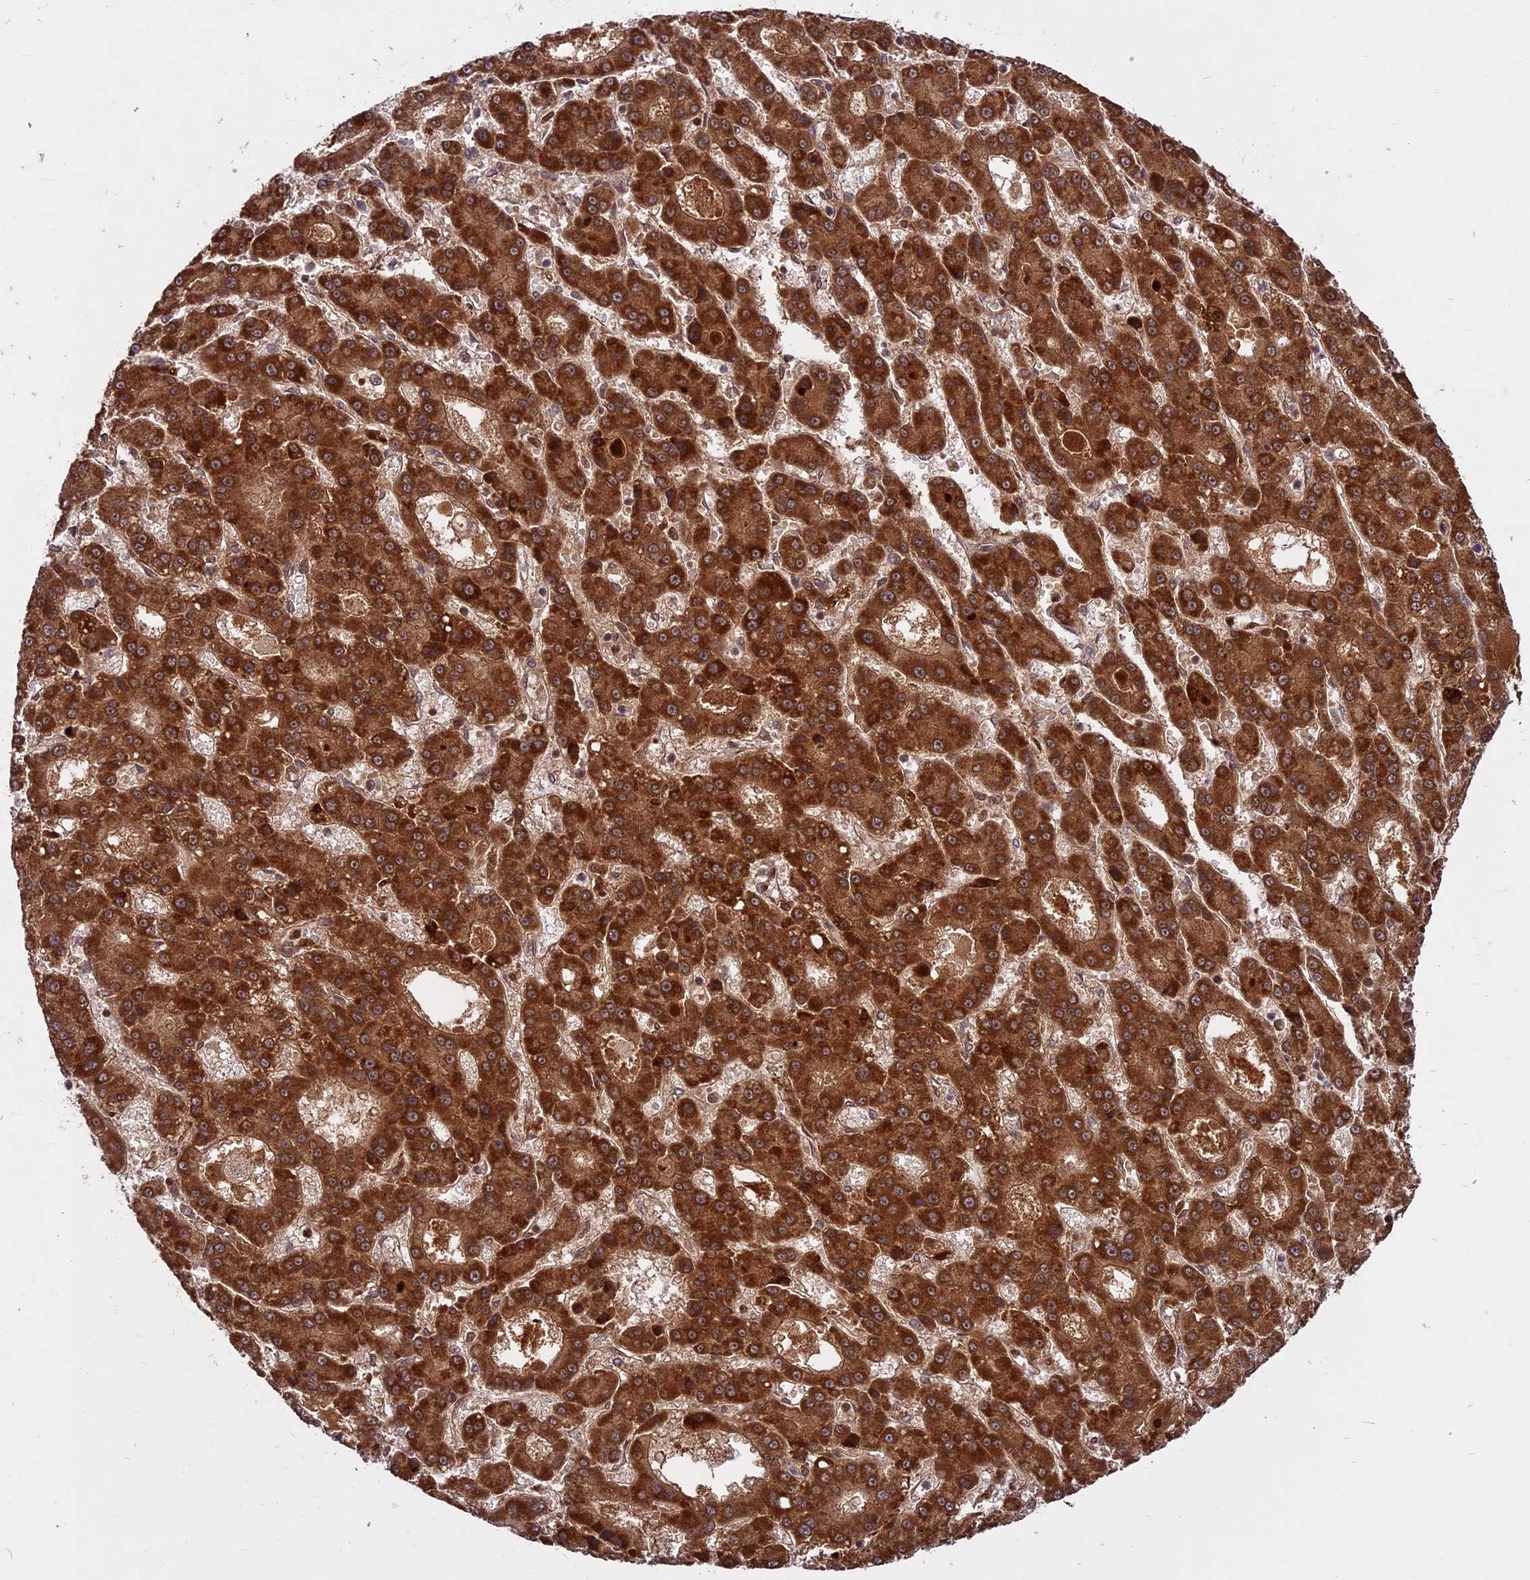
{"staining": {"intensity": "strong", "quantity": ">75%", "location": "cytoplasmic/membranous"}, "tissue": "liver cancer", "cell_type": "Tumor cells", "image_type": "cancer", "snomed": [{"axis": "morphology", "description": "Carcinoma, Hepatocellular, NOS"}, {"axis": "topography", "description": "Liver"}], "caption": "This is an image of immunohistochemistry staining of liver cancer (hepatocellular carcinoma), which shows strong expression in the cytoplasmic/membranous of tumor cells.", "gene": "COX17", "patient": {"sex": "male", "age": 70}}